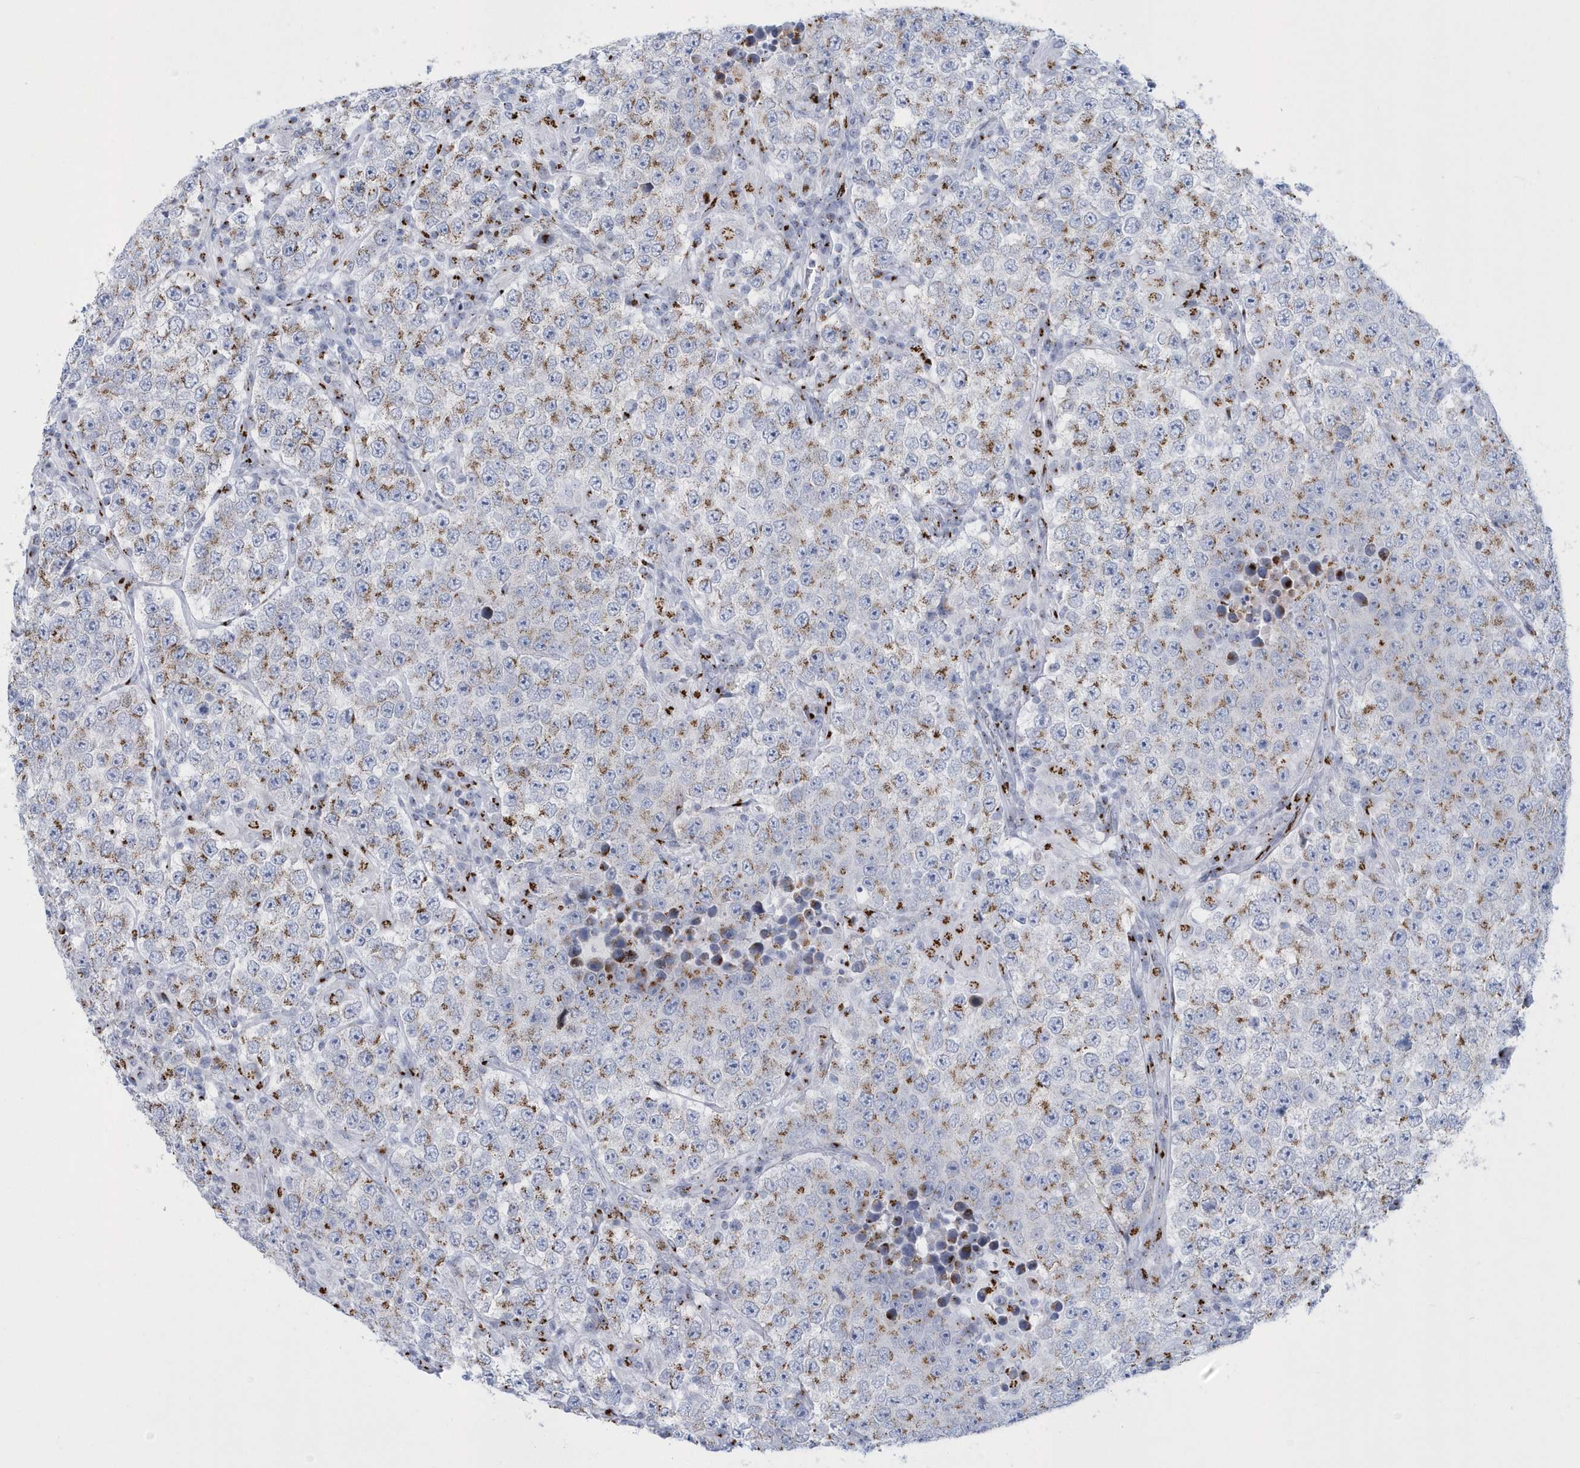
{"staining": {"intensity": "moderate", "quantity": "25%-75%", "location": "cytoplasmic/membranous"}, "tissue": "testis cancer", "cell_type": "Tumor cells", "image_type": "cancer", "snomed": [{"axis": "morphology", "description": "Normal tissue, NOS"}, {"axis": "morphology", "description": "Urothelial carcinoma, High grade"}, {"axis": "morphology", "description": "Seminoma, NOS"}, {"axis": "morphology", "description": "Carcinoma, Embryonal, NOS"}, {"axis": "topography", "description": "Urinary bladder"}, {"axis": "topography", "description": "Testis"}], "caption": "Immunohistochemistry of human testis cancer demonstrates medium levels of moderate cytoplasmic/membranous expression in about 25%-75% of tumor cells. (DAB IHC, brown staining for protein, blue staining for nuclei).", "gene": "SLX9", "patient": {"sex": "male", "age": 41}}